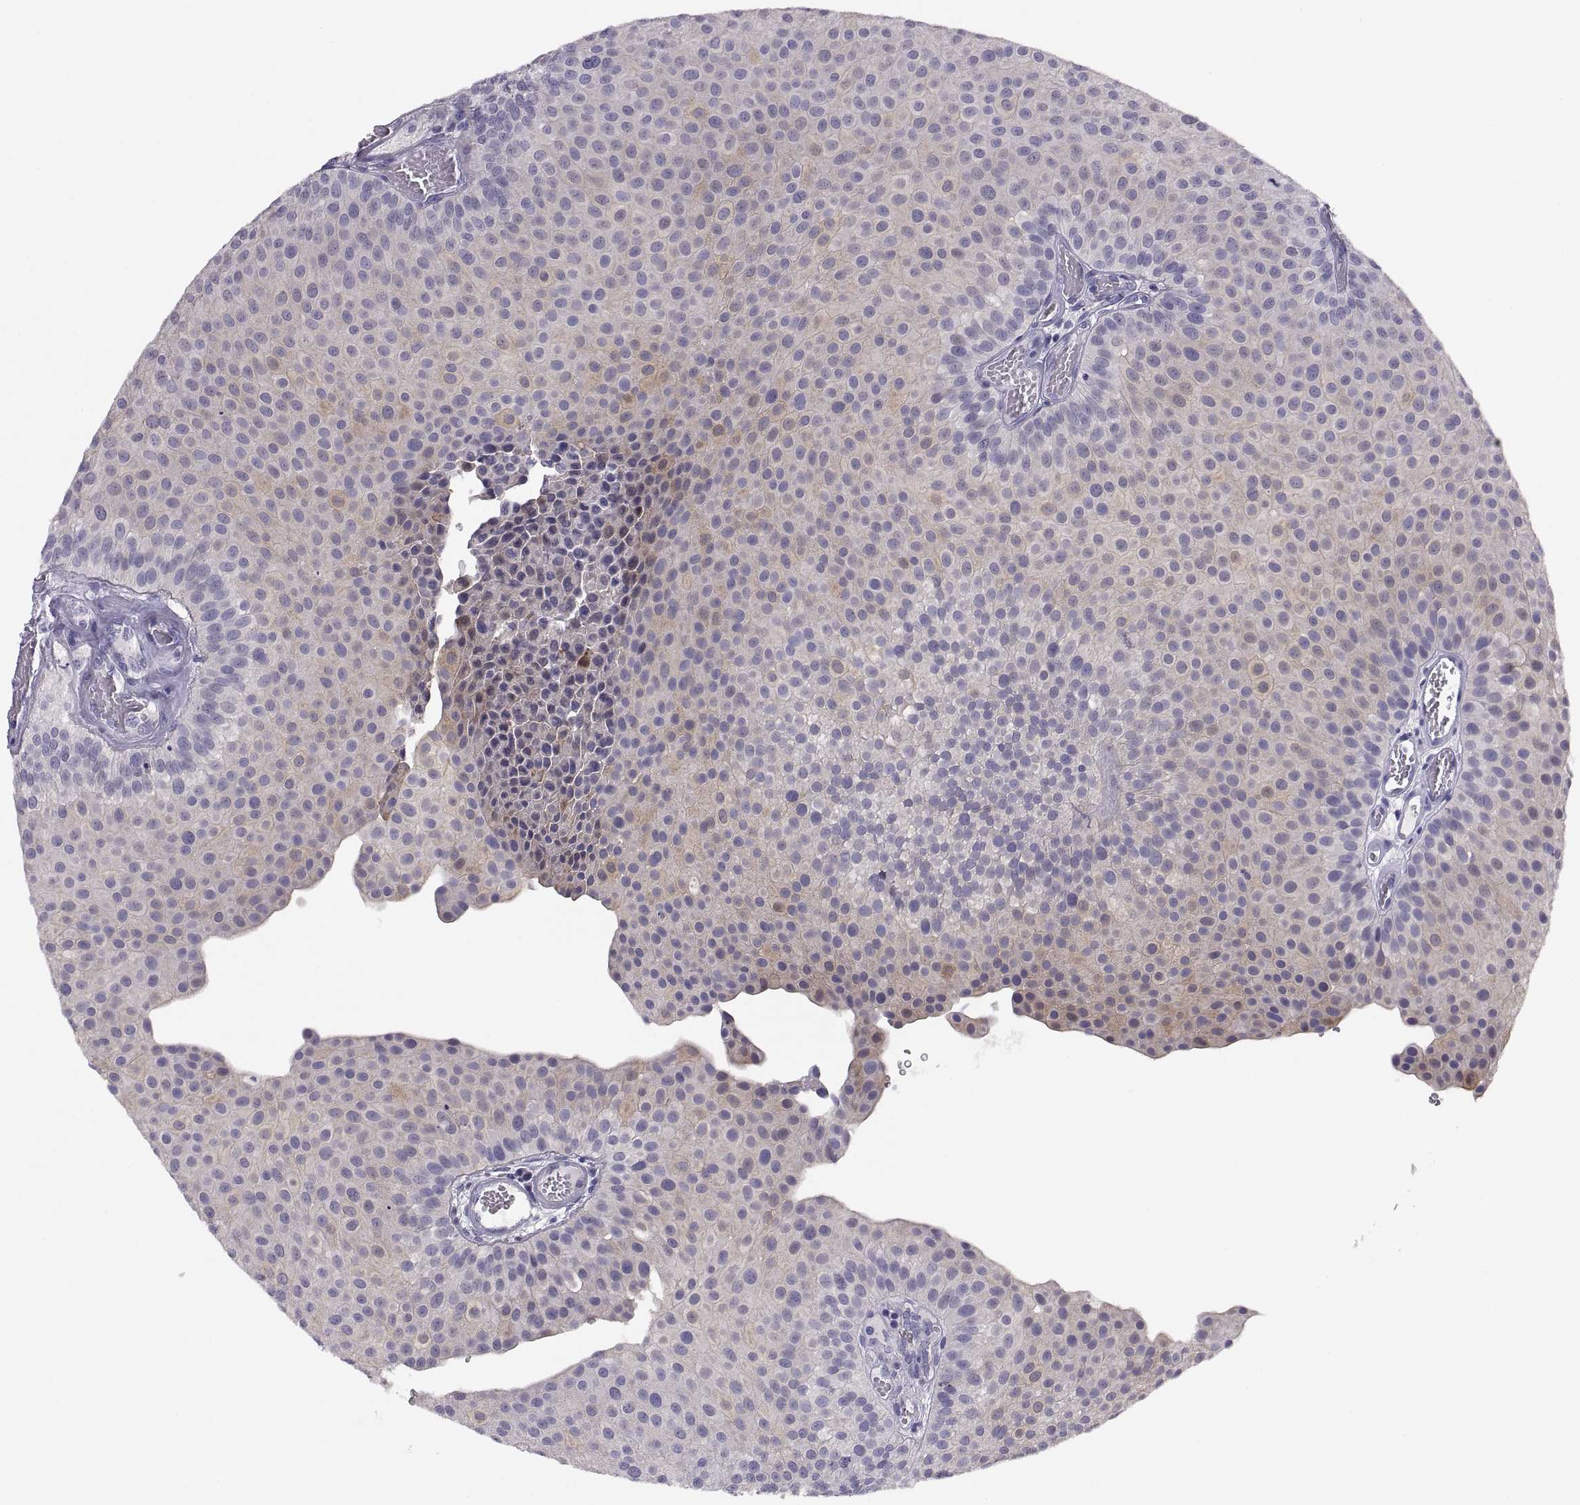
{"staining": {"intensity": "weak", "quantity": "25%-75%", "location": "cytoplasmic/membranous"}, "tissue": "urothelial cancer", "cell_type": "Tumor cells", "image_type": "cancer", "snomed": [{"axis": "morphology", "description": "Urothelial carcinoma, Low grade"}, {"axis": "topography", "description": "Urinary bladder"}], "caption": "Immunohistochemistry (IHC) (DAB (3,3'-diaminobenzidine)) staining of human urothelial carcinoma (low-grade) demonstrates weak cytoplasmic/membranous protein positivity in about 25%-75% of tumor cells.", "gene": "STRC", "patient": {"sex": "female", "age": 87}}